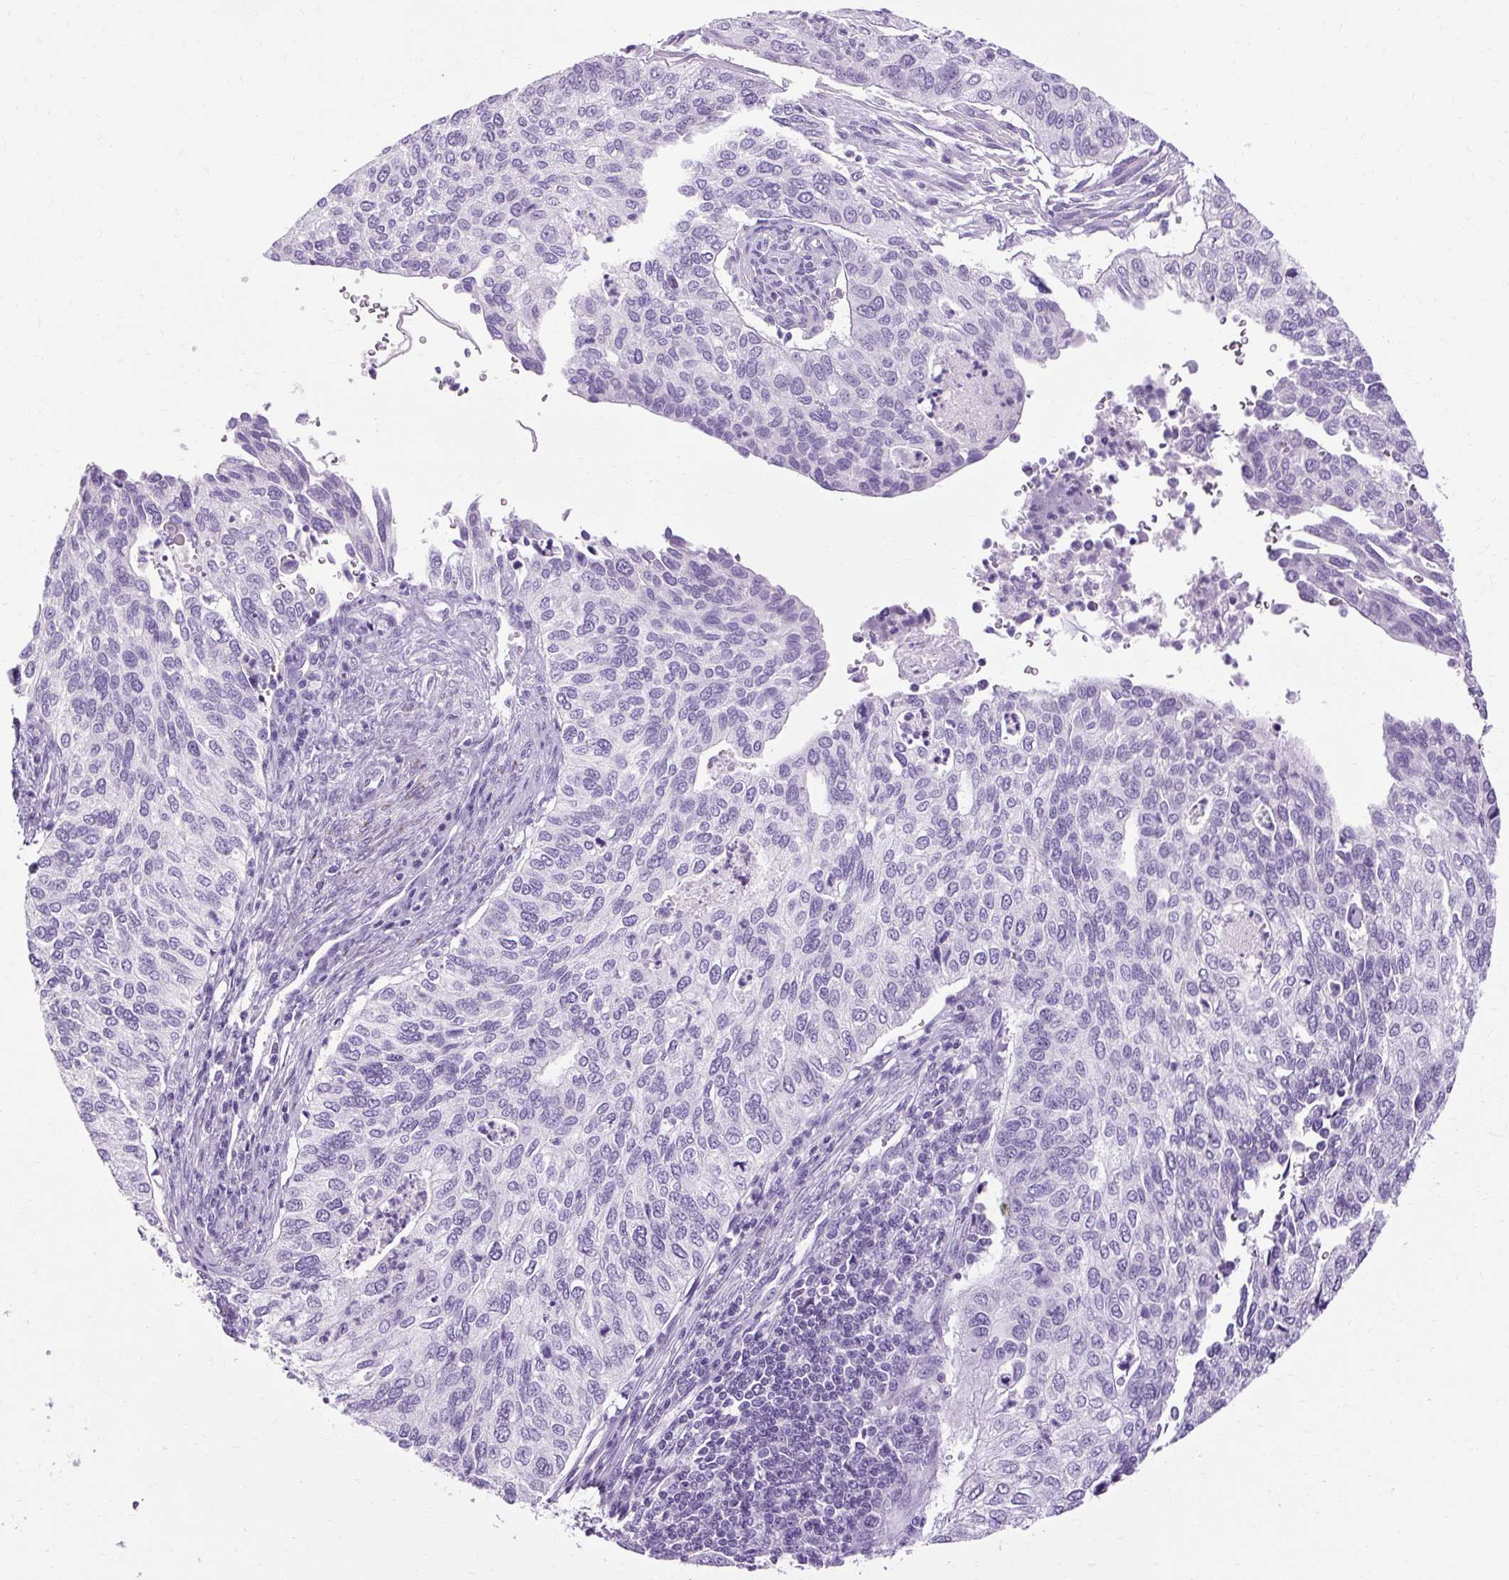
{"staining": {"intensity": "negative", "quantity": "none", "location": "none"}, "tissue": "cervical cancer", "cell_type": "Tumor cells", "image_type": "cancer", "snomed": [{"axis": "morphology", "description": "Squamous cell carcinoma, NOS"}, {"axis": "topography", "description": "Cervix"}], "caption": "DAB immunohistochemical staining of human cervical cancer (squamous cell carcinoma) displays no significant expression in tumor cells.", "gene": "B3GNT4", "patient": {"sex": "female", "age": 38}}